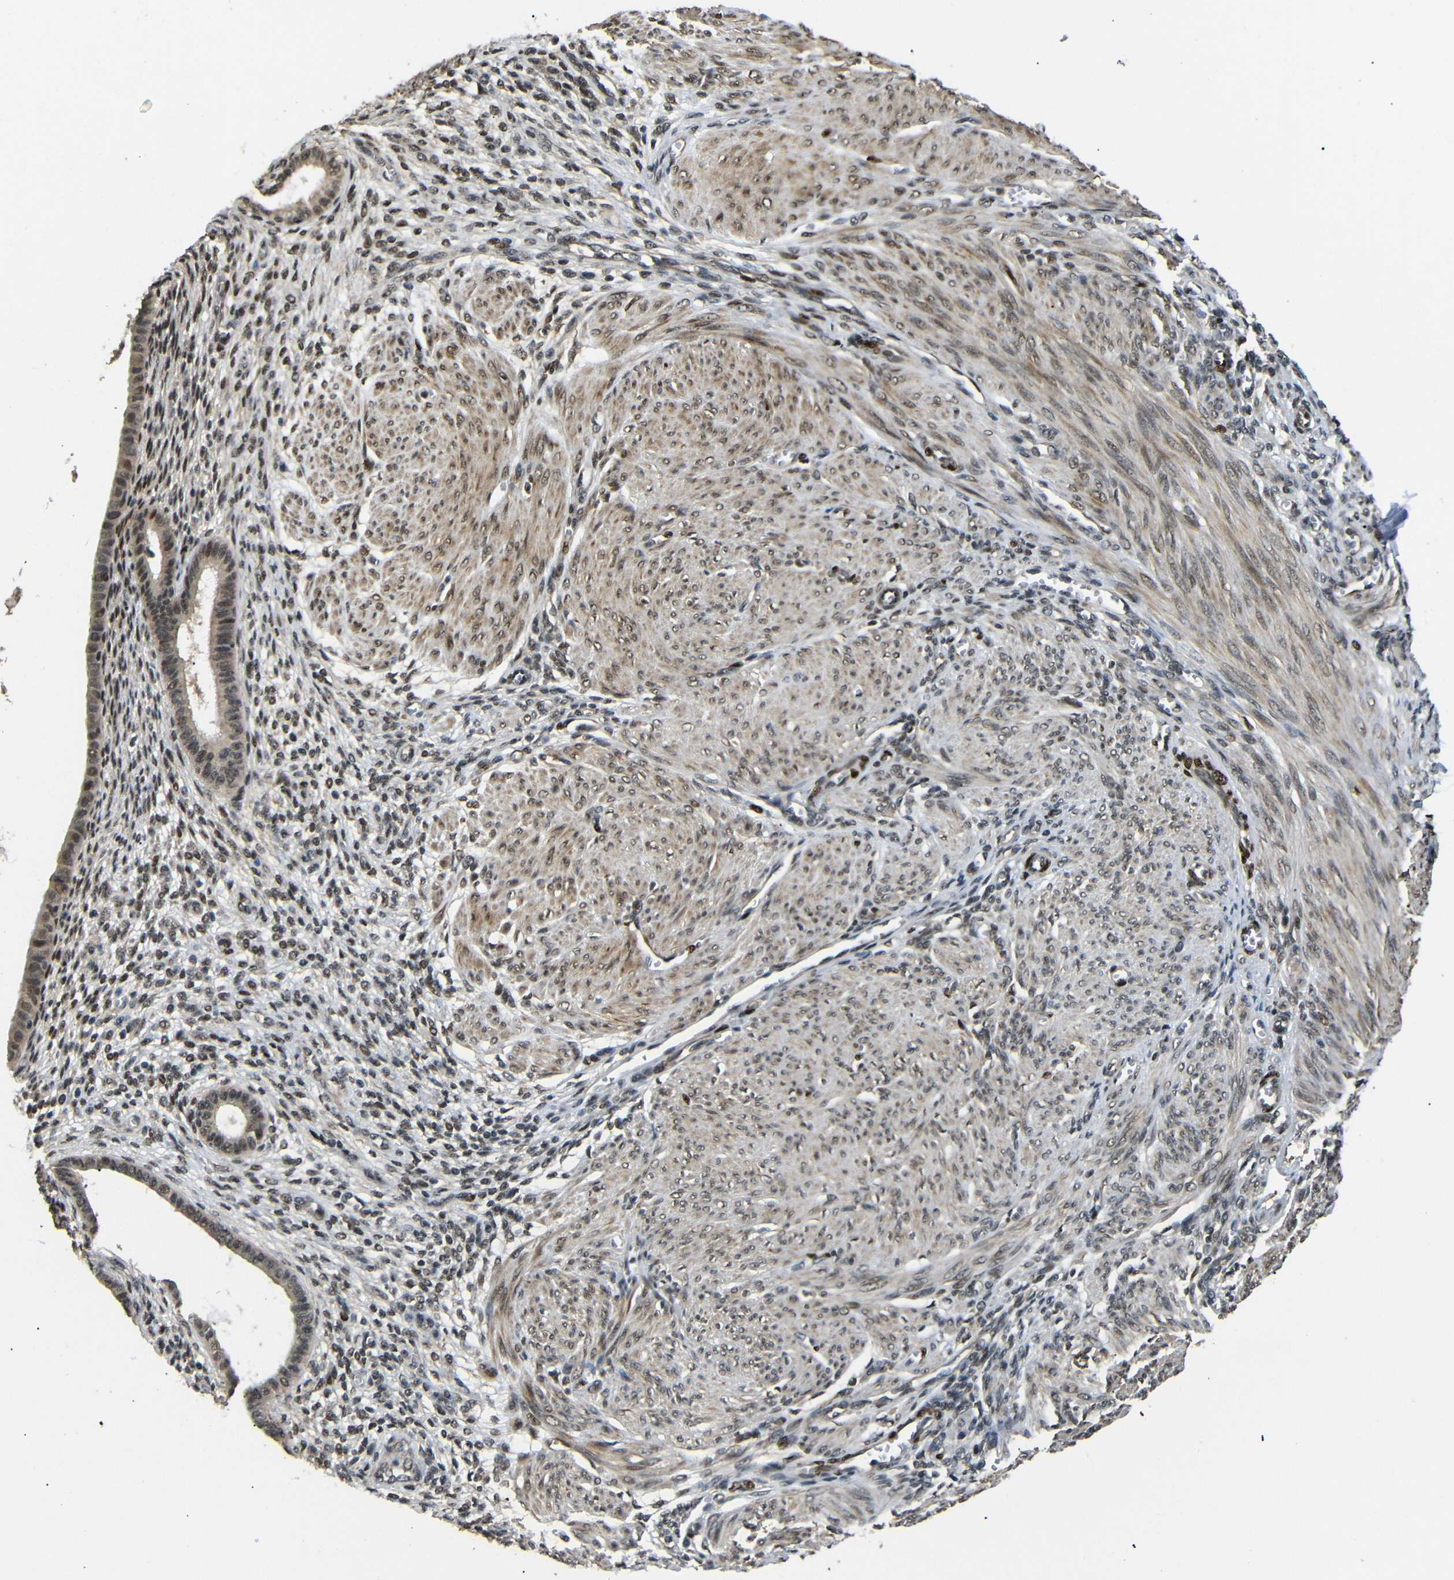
{"staining": {"intensity": "moderate", "quantity": ">75%", "location": "cytoplasmic/membranous,nuclear"}, "tissue": "endometrium", "cell_type": "Cells in endometrial stroma", "image_type": "normal", "snomed": [{"axis": "morphology", "description": "Normal tissue, NOS"}, {"axis": "topography", "description": "Endometrium"}], "caption": "Benign endometrium shows moderate cytoplasmic/membranous,nuclear staining in approximately >75% of cells in endometrial stroma, visualized by immunohistochemistry.", "gene": "TBX2", "patient": {"sex": "female", "age": 72}}